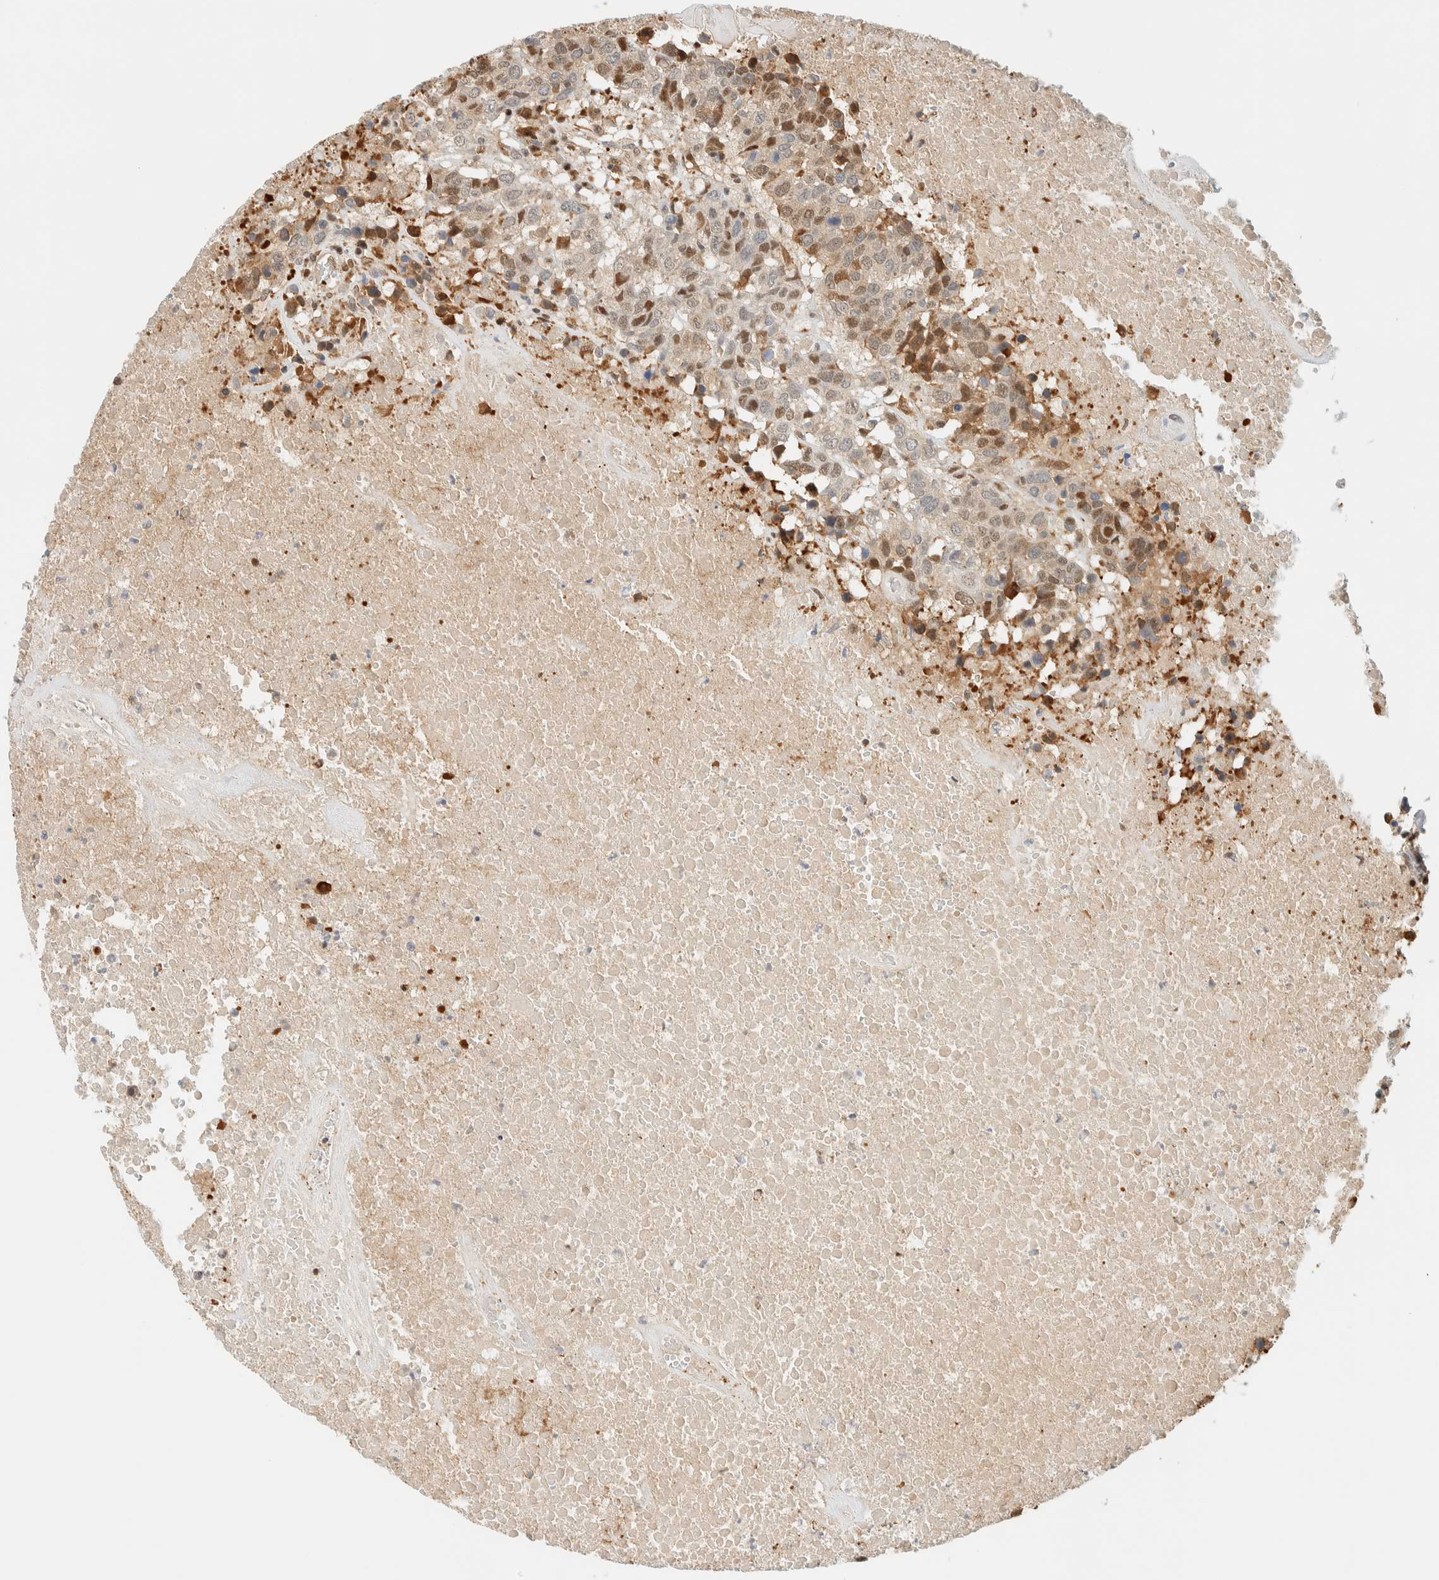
{"staining": {"intensity": "moderate", "quantity": ">75%", "location": "cytoplasmic/membranous,nuclear"}, "tissue": "head and neck cancer", "cell_type": "Tumor cells", "image_type": "cancer", "snomed": [{"axis": "morphology", "description": "Squamous cell carcinoma, NOS"}, {"axis": "topography", "description": "Head-Neck"}], "caption": "Tumor cells display medium levels of moderate cytoplasmic/membranous and nuclear positivity in approximately >75% of cells in human head and neck cancer (squamous cell carcinoma).", "gene": "ZBTB37", "patient": {"sex": "male", "age": 66}}